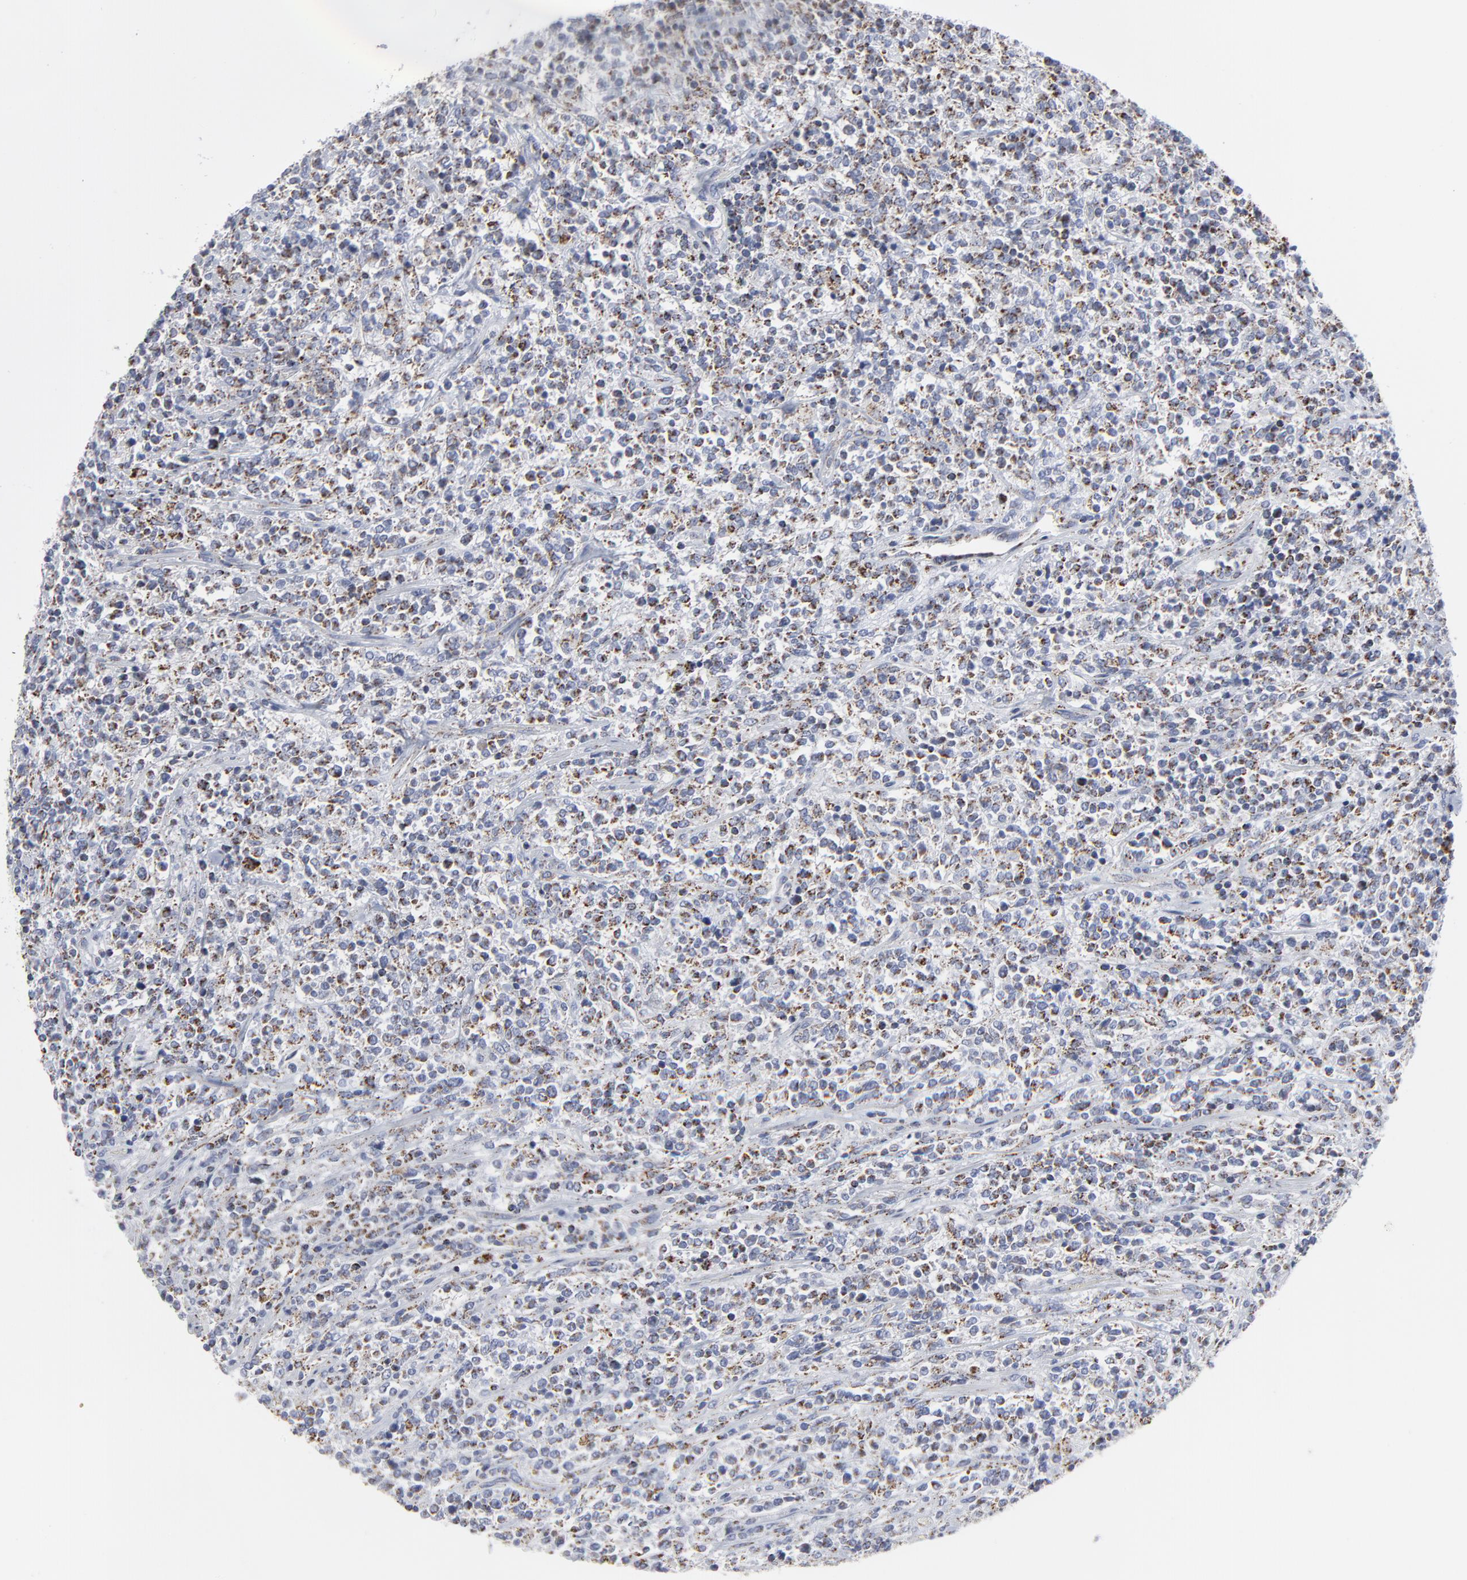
{"staining": {"intensity": "weak", "quantity": "<25%", "location": "cytoplasmic/membranous"}, "tissue": "lymphoma", "cell_type": "Tumor cells", "image_type": "cancer", "snomed": [{"axis": "morphology", "description": "Malignant lymphoma, non-Hodgkin's type, High grade"}, {"axis": "topography", "description": "Soft tissue"}], "caption": "IHC of human lymphoma exhibits no expression in tumor cells.", "gene": "TXNRD2", "patient": {"sex": "male", "age": 18}}